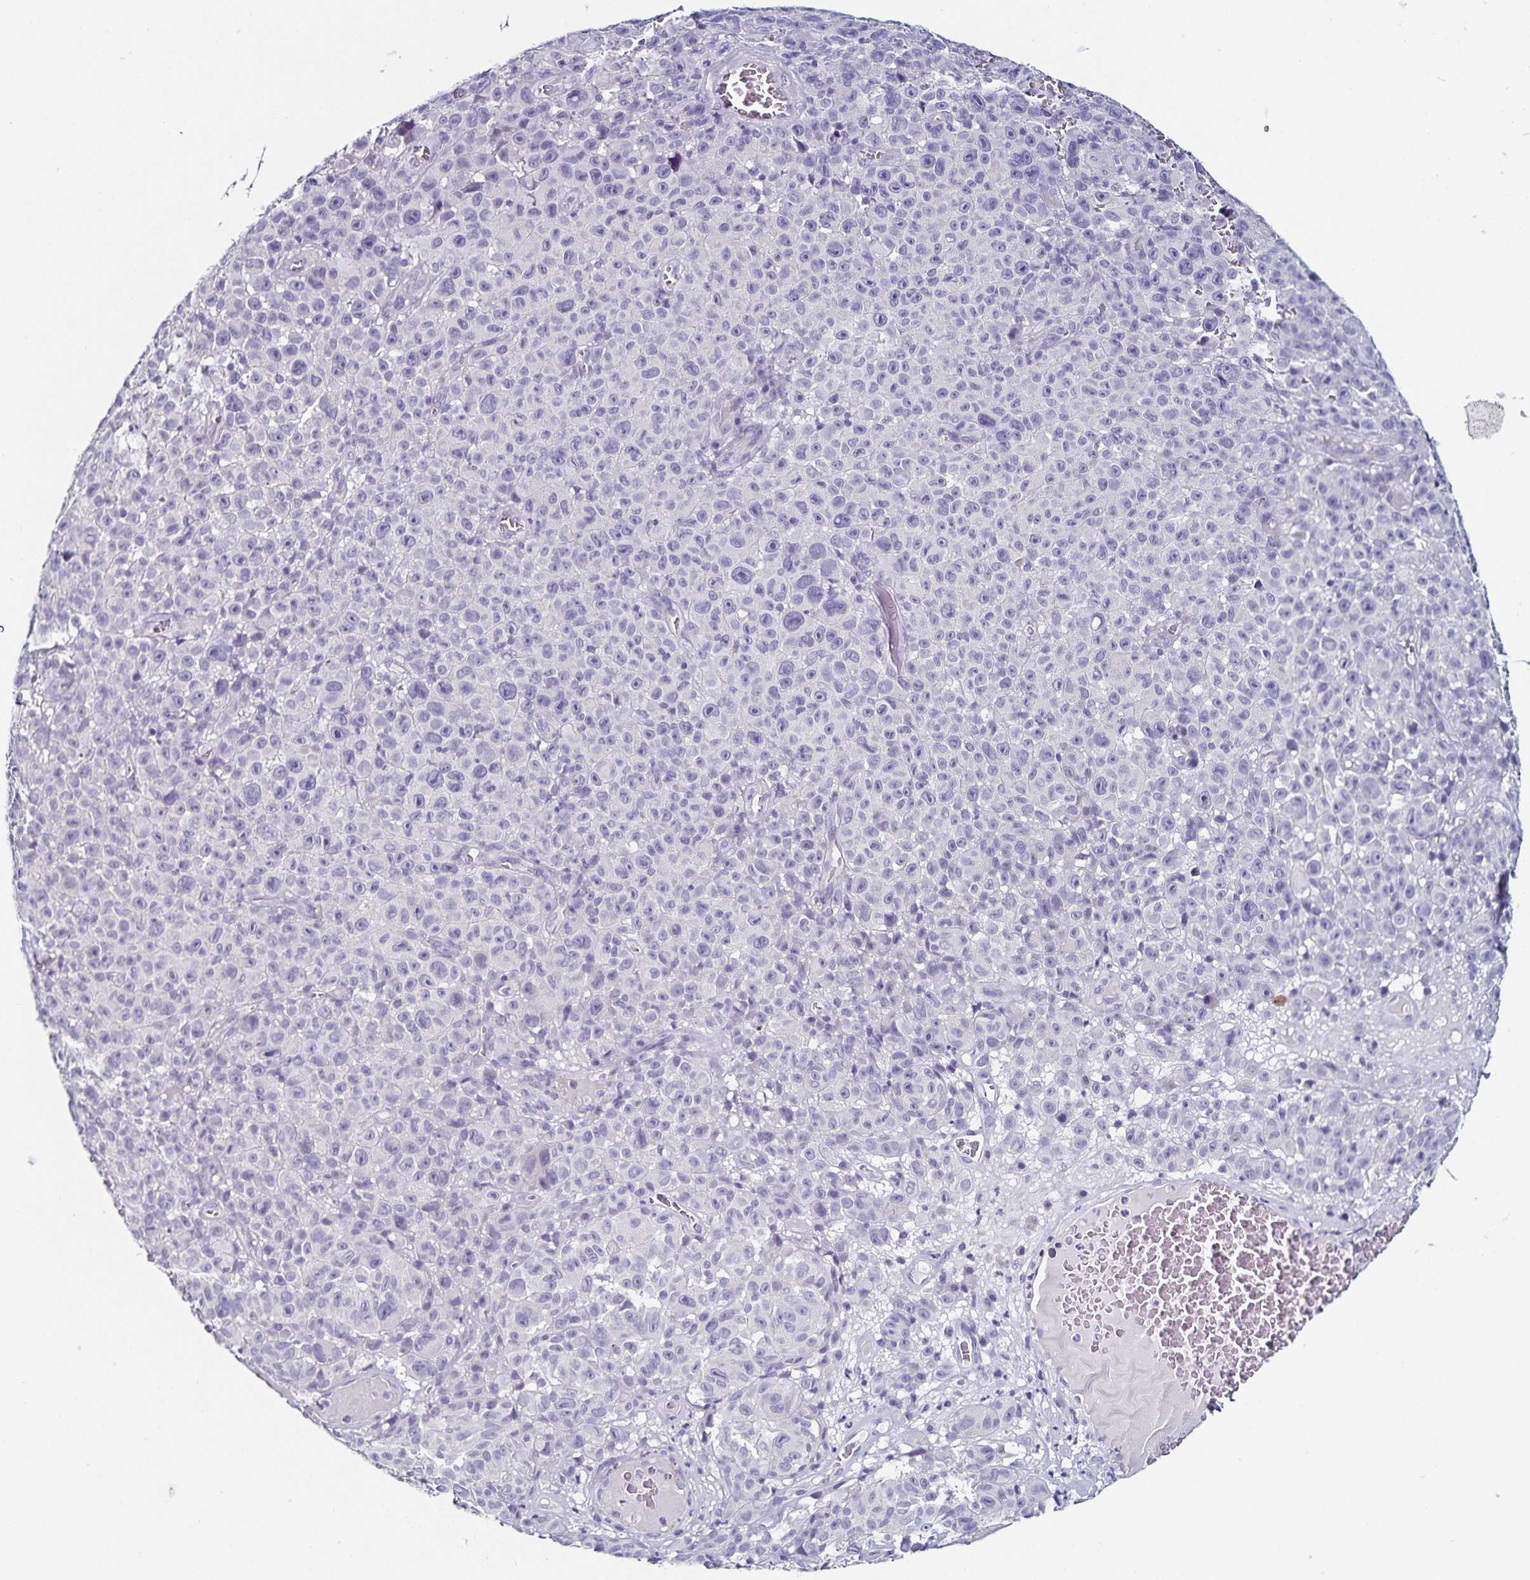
{"staining": {"intensity": "negative", "quantity": "none", "location": "none"}, "tissue": "melanoma", "cell_type": "Tumor cells", "image_type": "cancer", "snomed": [{"axis": "morphology", "description": "Malignant melanoma, NOS"}, {"axis": "topography", "description": "Skin"}], "caption": "Tumor cells are negative for protein expression in human malignant melanoma. The staining was performed using DAB to visualize the protein expression in brown, while the nuclei were stained in blue with hematoxylin (Magnification: 20x).", "gene": "TSPAN7", "patient": {"sex": "female", "age": 82}}